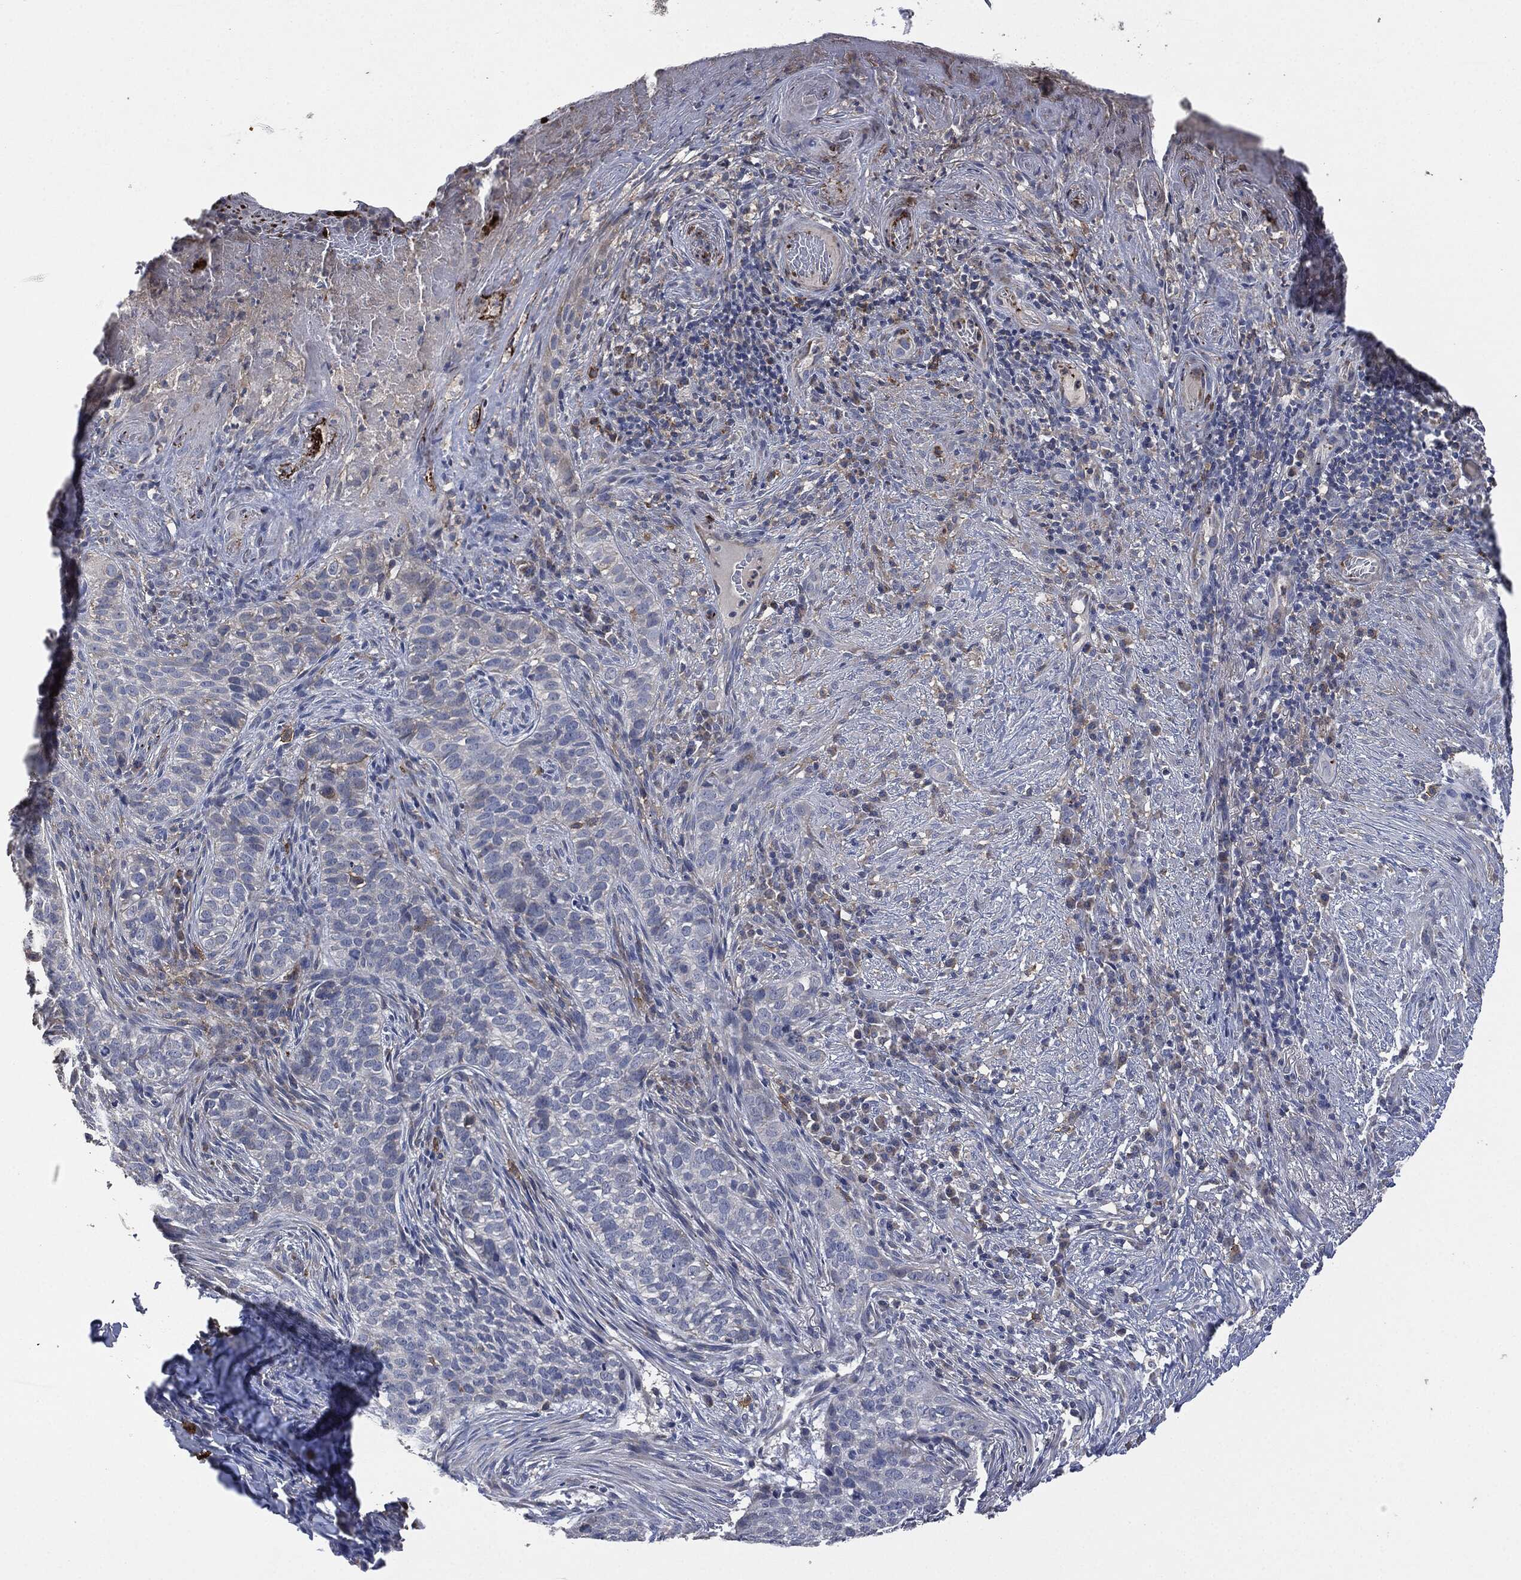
{"staining": {"intensity": "negative", "quantity": "none", "location": "none"}, "tissue": "skin cancer", "cell_type": "Tumor cells", "image_type": "cancer", "snomed": [{"axis": "morphology", "description": "Squamous cell carcinoma, NOS"}, {"axis": "topography", "description": "Skin"}], "caption": "The photomicrograph reveals no significant positivity in tumor cells of squamous cell carcinoma (skin).", "gene": "CD33", "patient": {"sex": "male", "age": 88}}